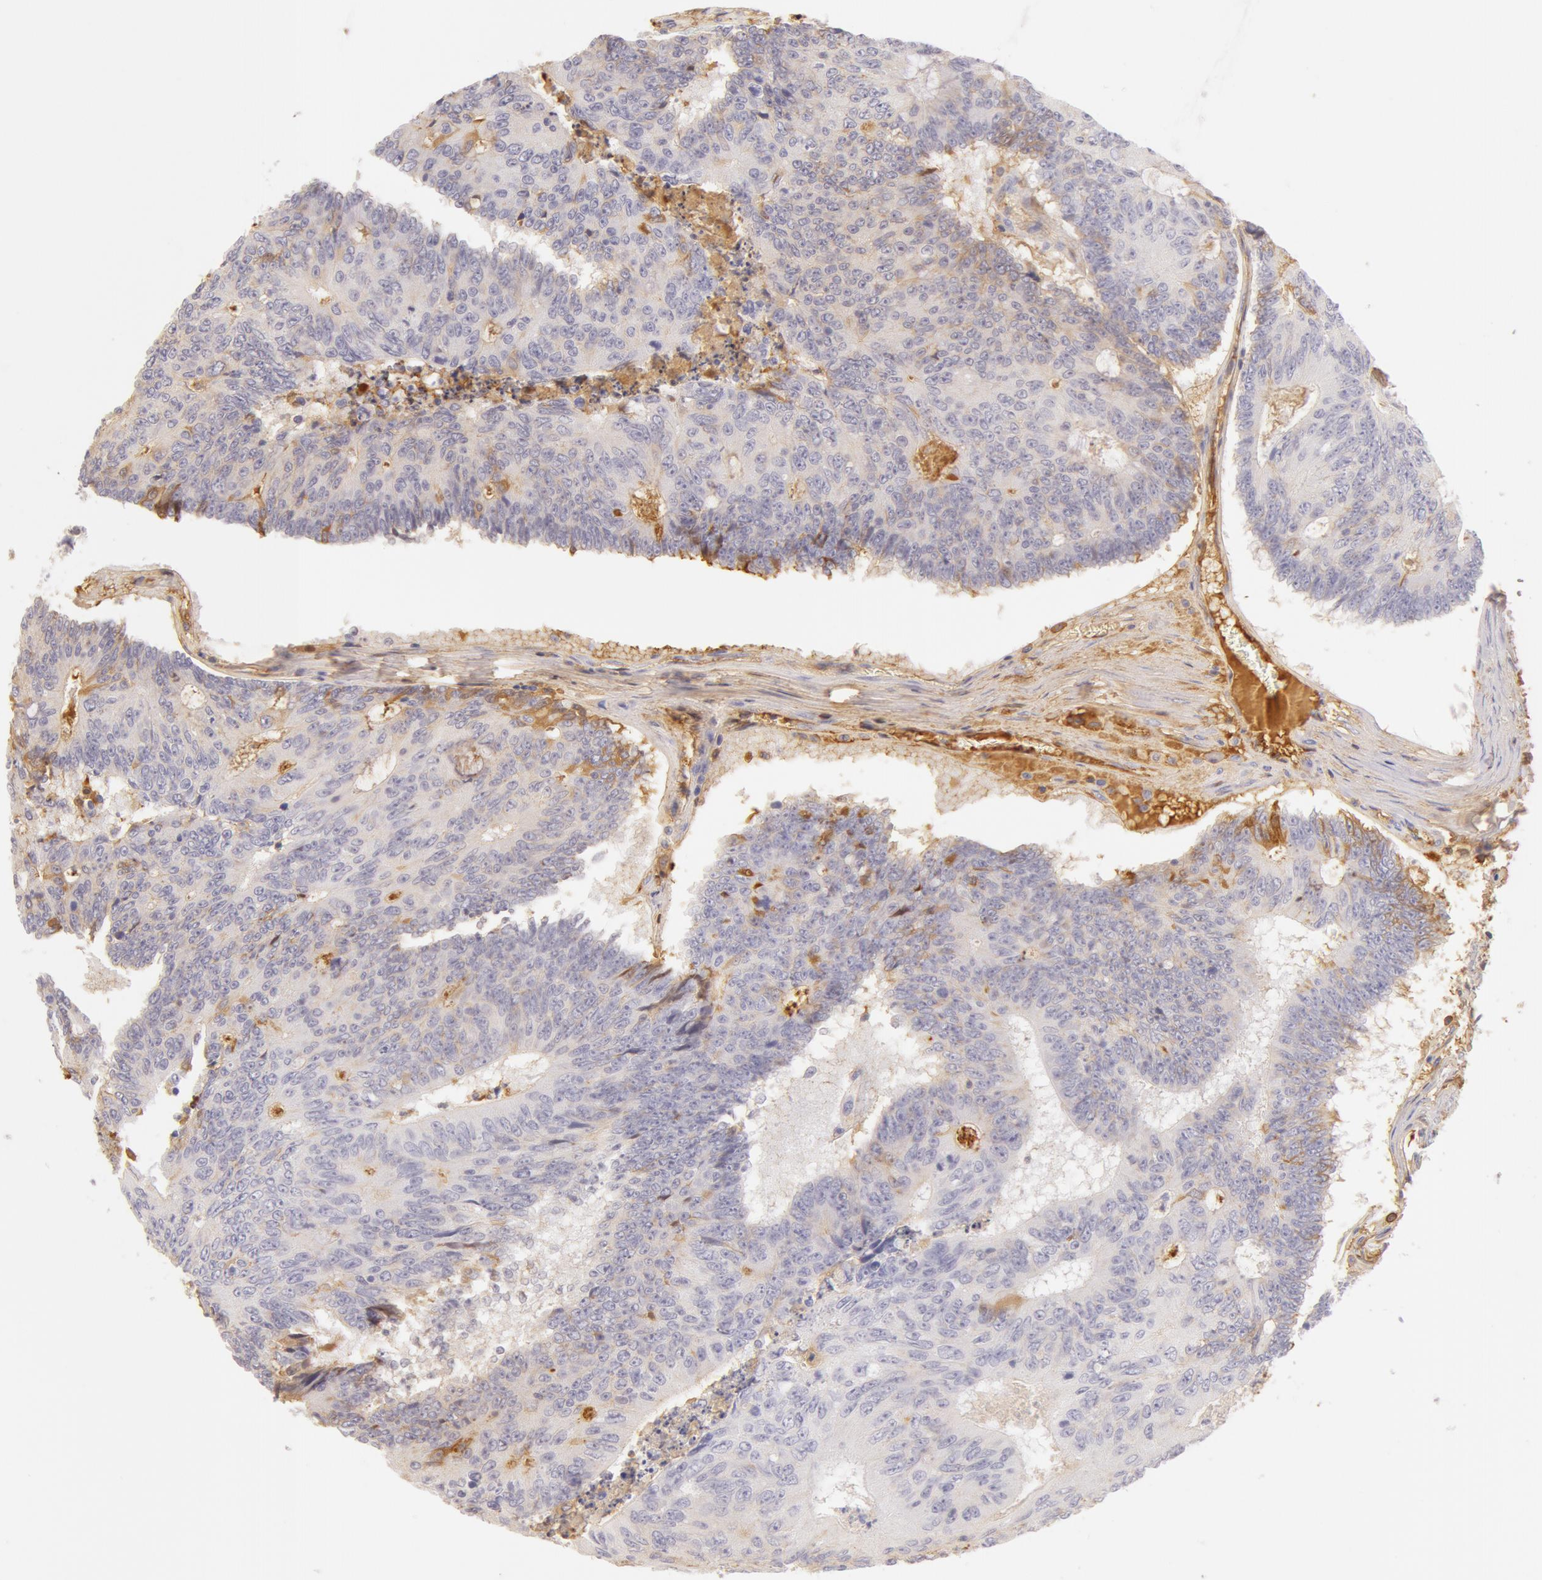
{"staining": {"intensity": "weak", "quantity": "<25%", "location": "cytoplasmic/membranous"}, "tissue": "colorectal cancer", "cell_type": "Tumor cells", "image_type": "cancer", "snomed": [{"axis": "morphology", "description": "Adenocarcinoma, NOS"}, {"axis": "topography", "description": "Colon"}], "caption": "Colorectal cancer was stained to show a protein in brown. There is no significant staining in tumor cells.", "gene": "AHSG", "patient": {"sex": "male", "age": 65}}